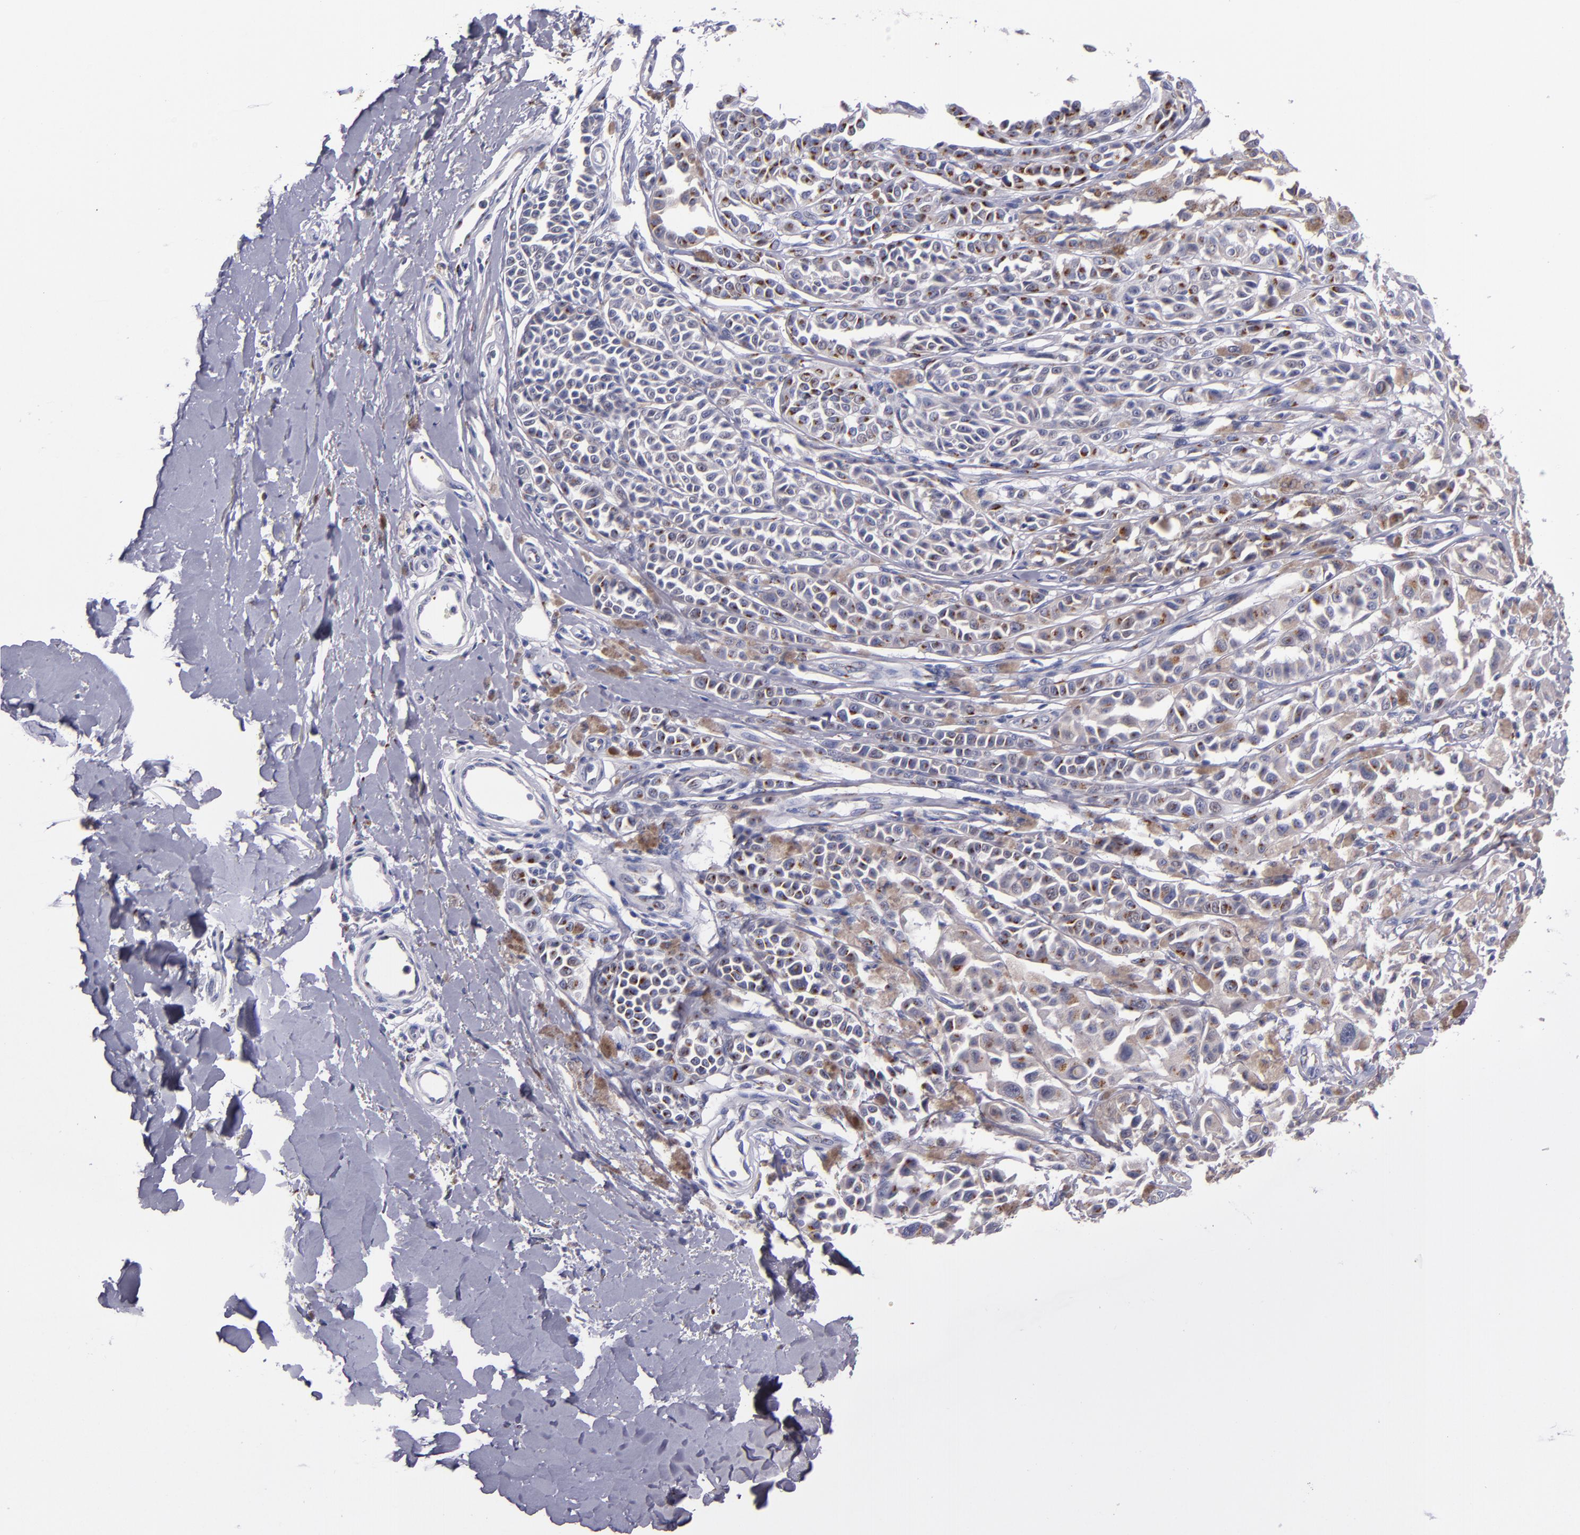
{"staining": {"intensity": "moderate", "quantity": "25%-75%", "location": "cytoplasmic/membranous"}, "tissue": "melanoma", "cell_type": "Tumor cells", "image_type": "cancer", "snomed": [{"axis": "morphology", "description": "Malignant melanoma, NOS"}, {"axis": "topography", "description": "Skin"}], "caption": "Approximately 25%-75% of tumor cells in human malignant melanoma reveal moderate cytoplasmic/membranous protein expression as visualized by brown immunohistochemical staining.", "gene": "RAB41", "patient": {"sex": "female", "age": 38}}